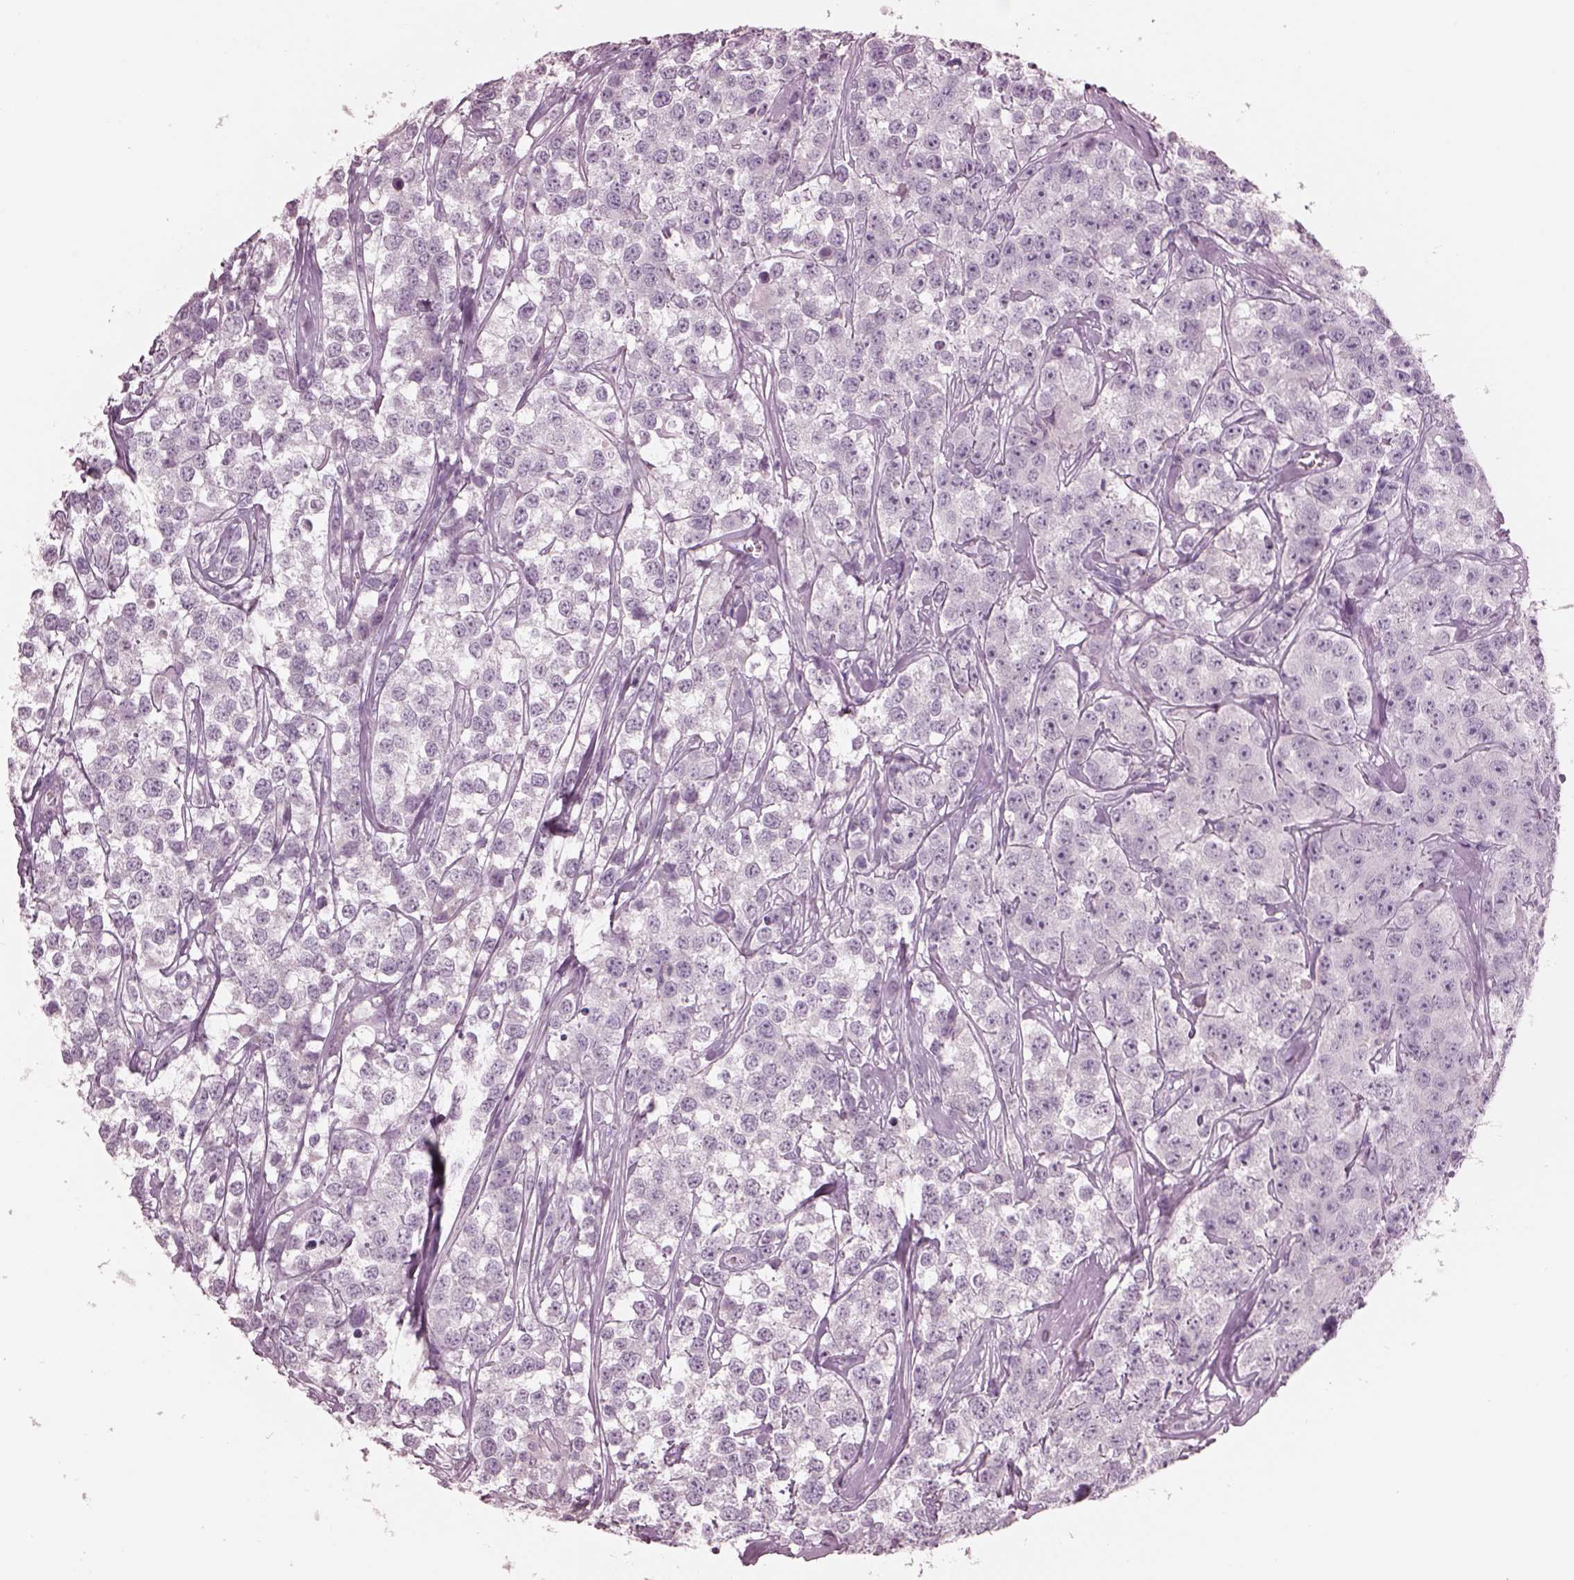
{"staining": {"intensity": "negative", "quantity": "none", "location": "none"}, "tissue": "testis cancer", "cell_type": "Tumor cells", "image_type": "cancer", "snomed": [{"axis": "morphology", "description": "Seminoma, NOS"}, {"axis": "topography", "description": "Testis"}], "caption": "This is an immunohistochemistry (IHC) photomicrograph of testis cancer (seminoma). There is no expression in tumor cells.", "gene": "PACRG", "patient": {"sex": "male", "age": 59}}